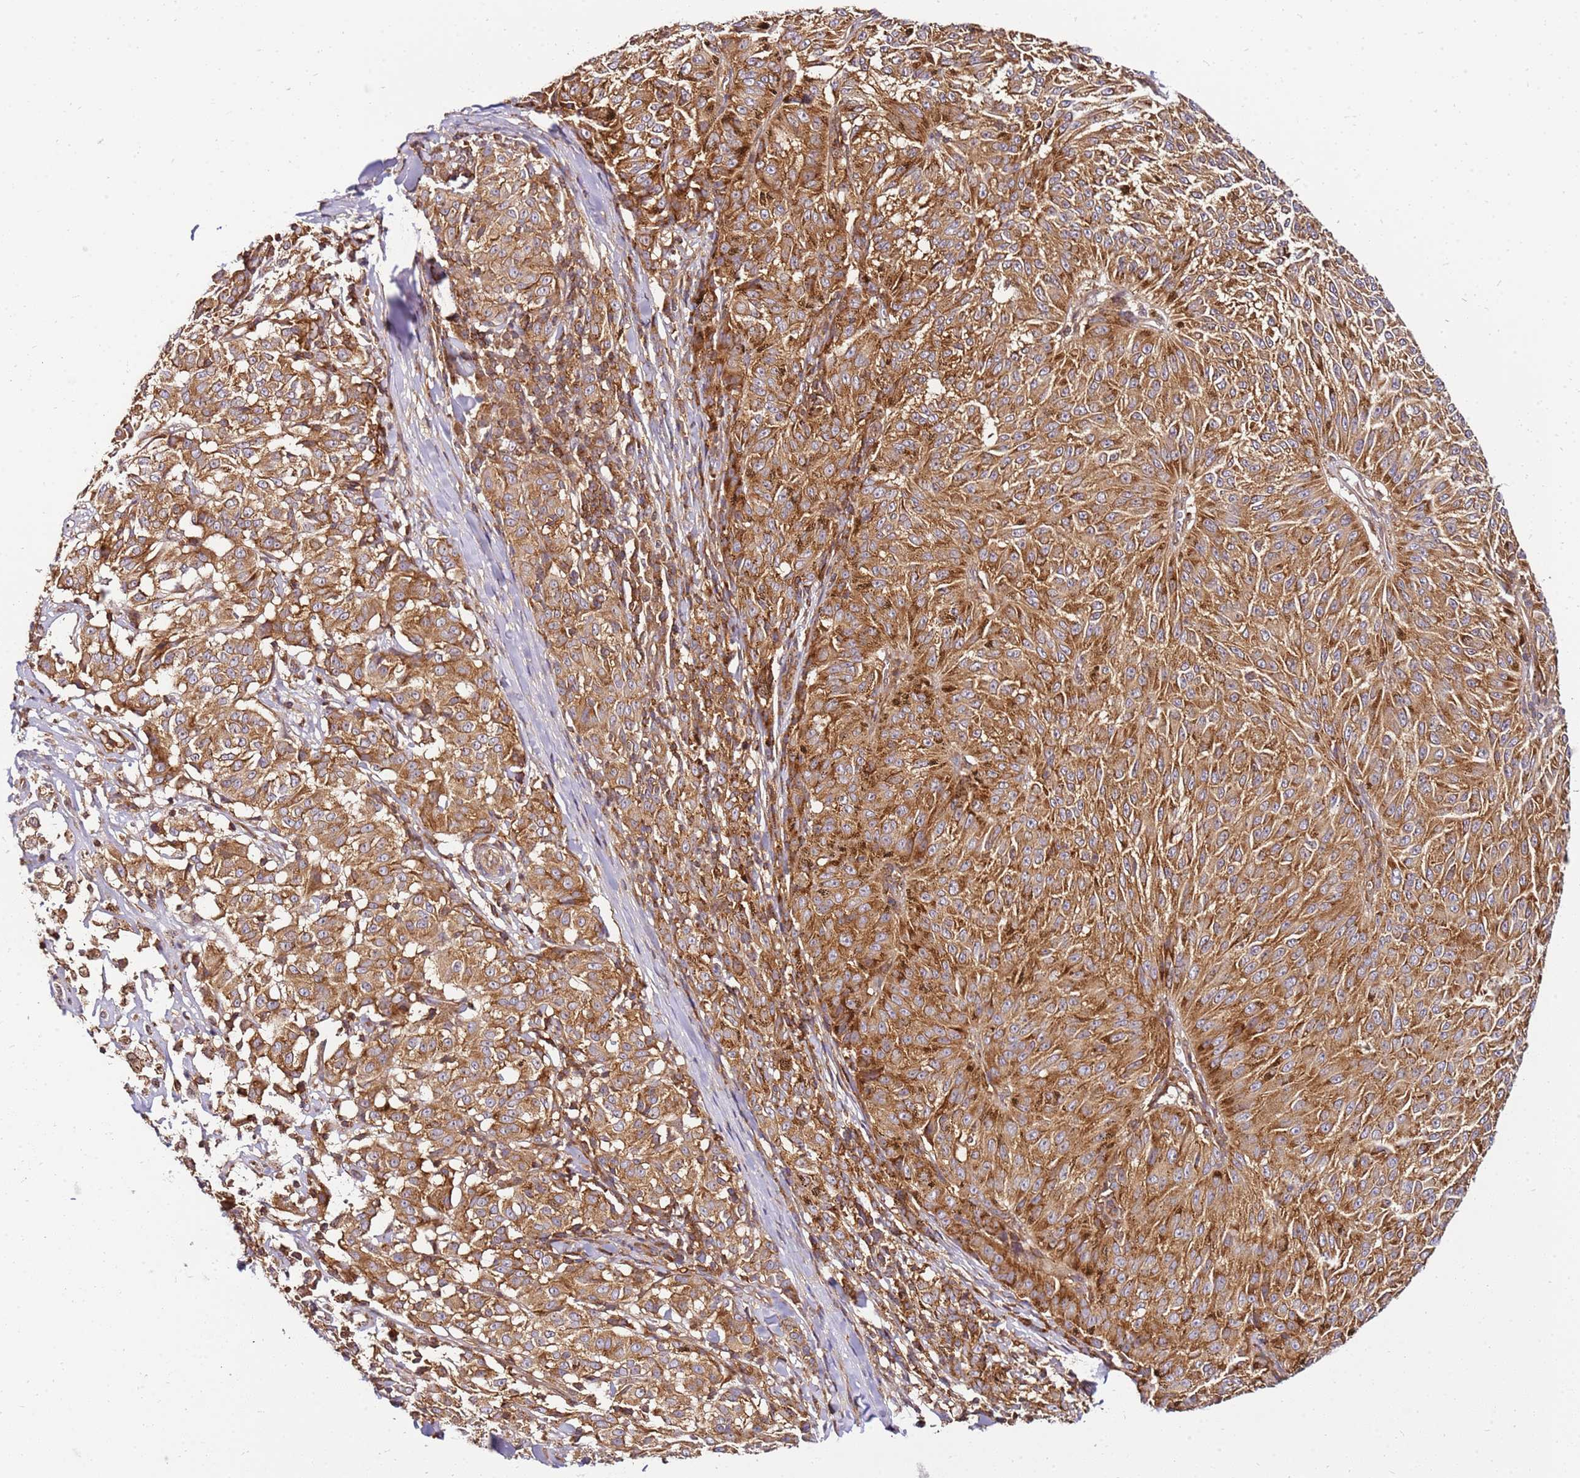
{"staining": {"intensity": "moderate", "quantity": ">75%", "location": "cytoplasmic/membranous"}, "tissue": "melanoma", "cell_type": "Tumor cells", "image_type": "cancer", "snomed": [{"axis": "morphology", "description": "Malignant melanoma, NOS"}, {"axis": "topography", "description": "Skin"}], "caption": "IHC of human malignant melanoma displays medium levels of moderate cytoplasmic/membranous expression in about >75% of tumor cells.", "gene": "PIH1D1", "patient": {"sex": "female", "age": 72}}